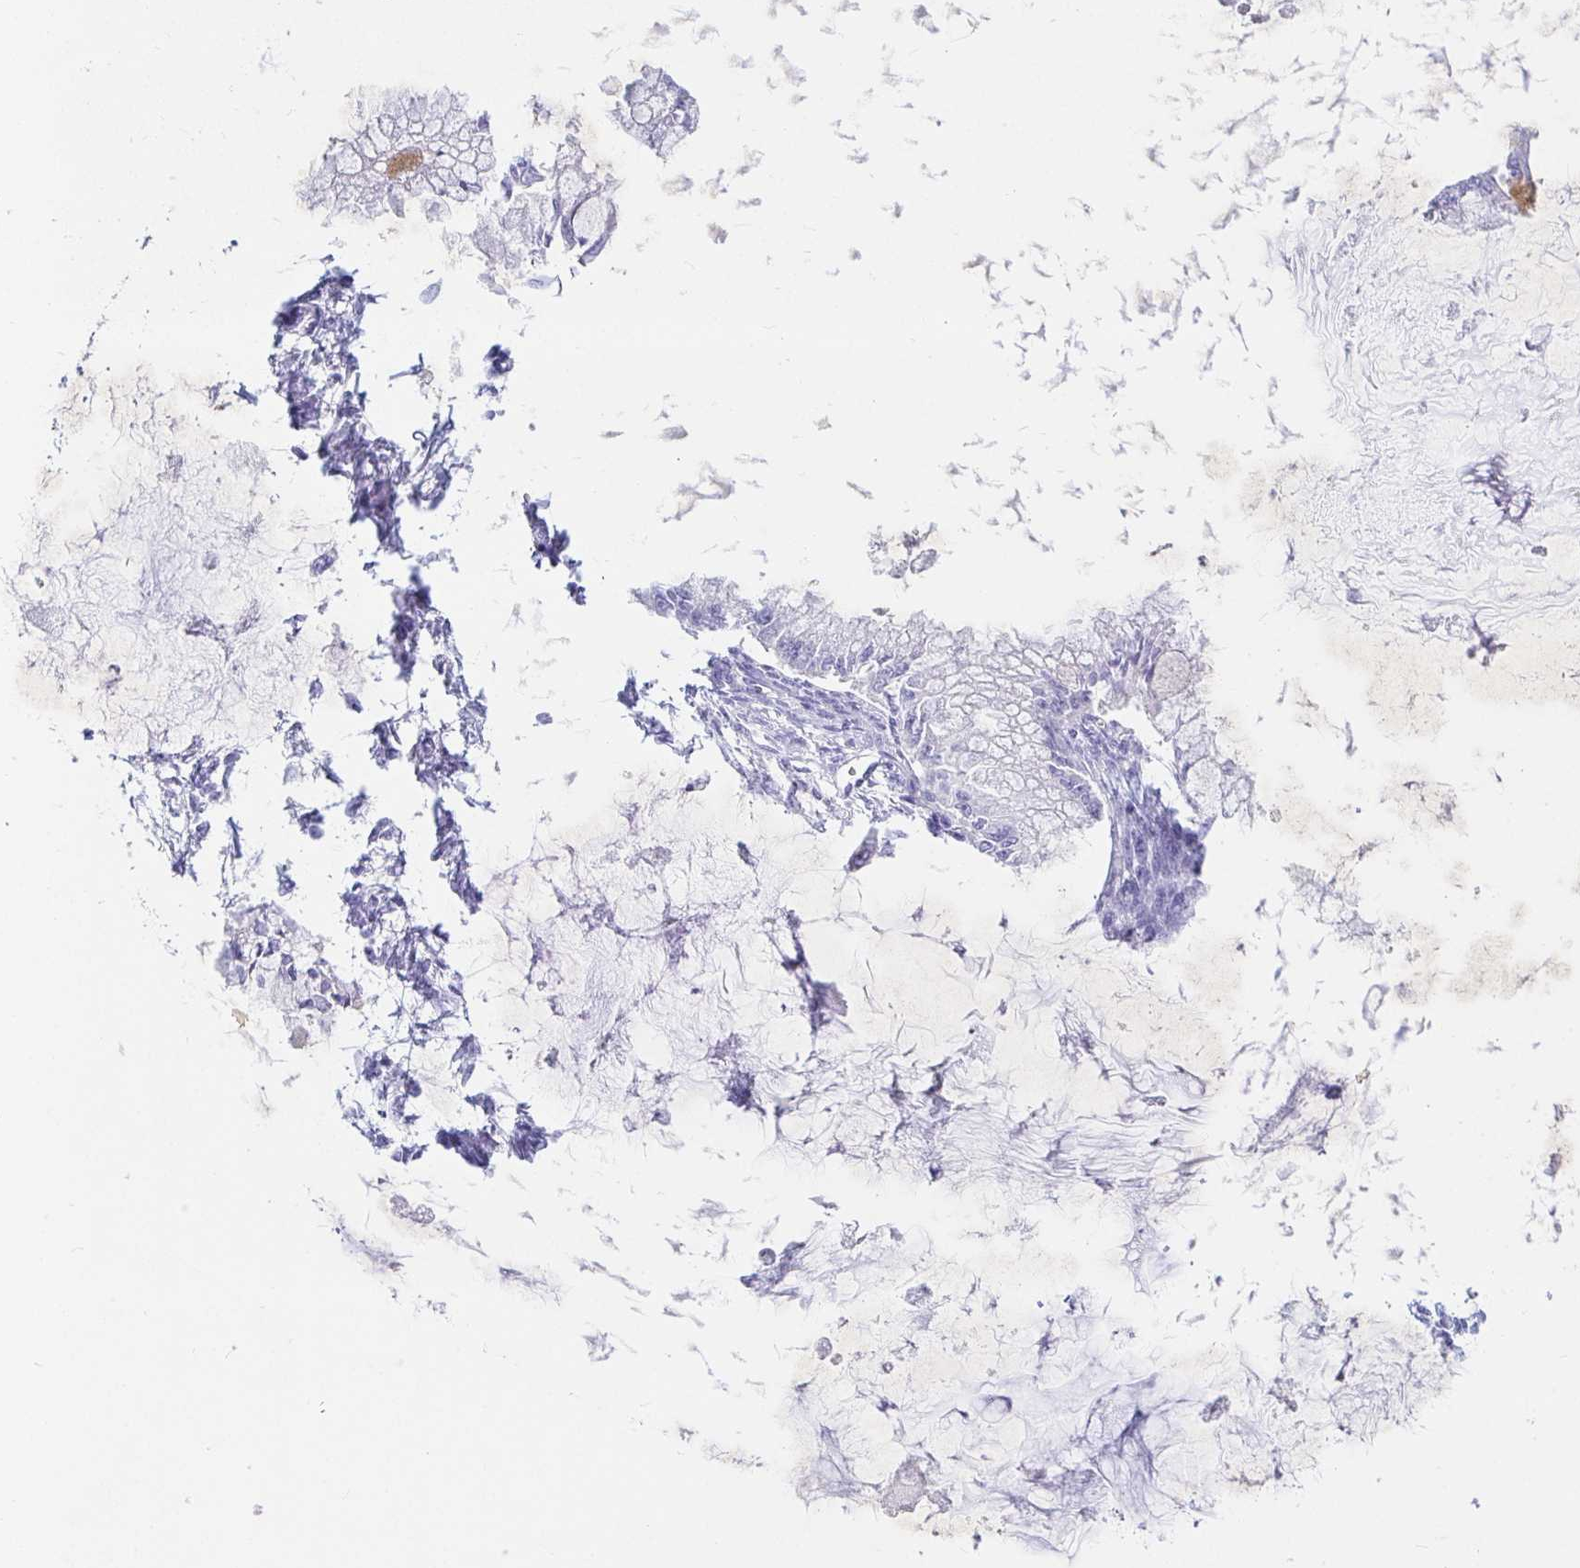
{"staining": {"intensity": "negative", "quantity": "none", "location": "none"}, "tissue": "ovarian cancer", "cell_type": "Tumor cells", "image_type": "cancer", "snomed": [{"axis": "morphology", "description": "Cystadenocarcinoma, mucinous, NOS"}, {"axis": "topography", "description": "Ovary"}], "caption": "An immunohistochemistry (IHC) micrograph of ovarian mucinous cystadenocarcinoma is shown. There is no staining in tumor cells of ovarian mucinous cystadenocarcinoma.", "gene": "NR2E1", "patient": {"sex": "female", "age": 34}}